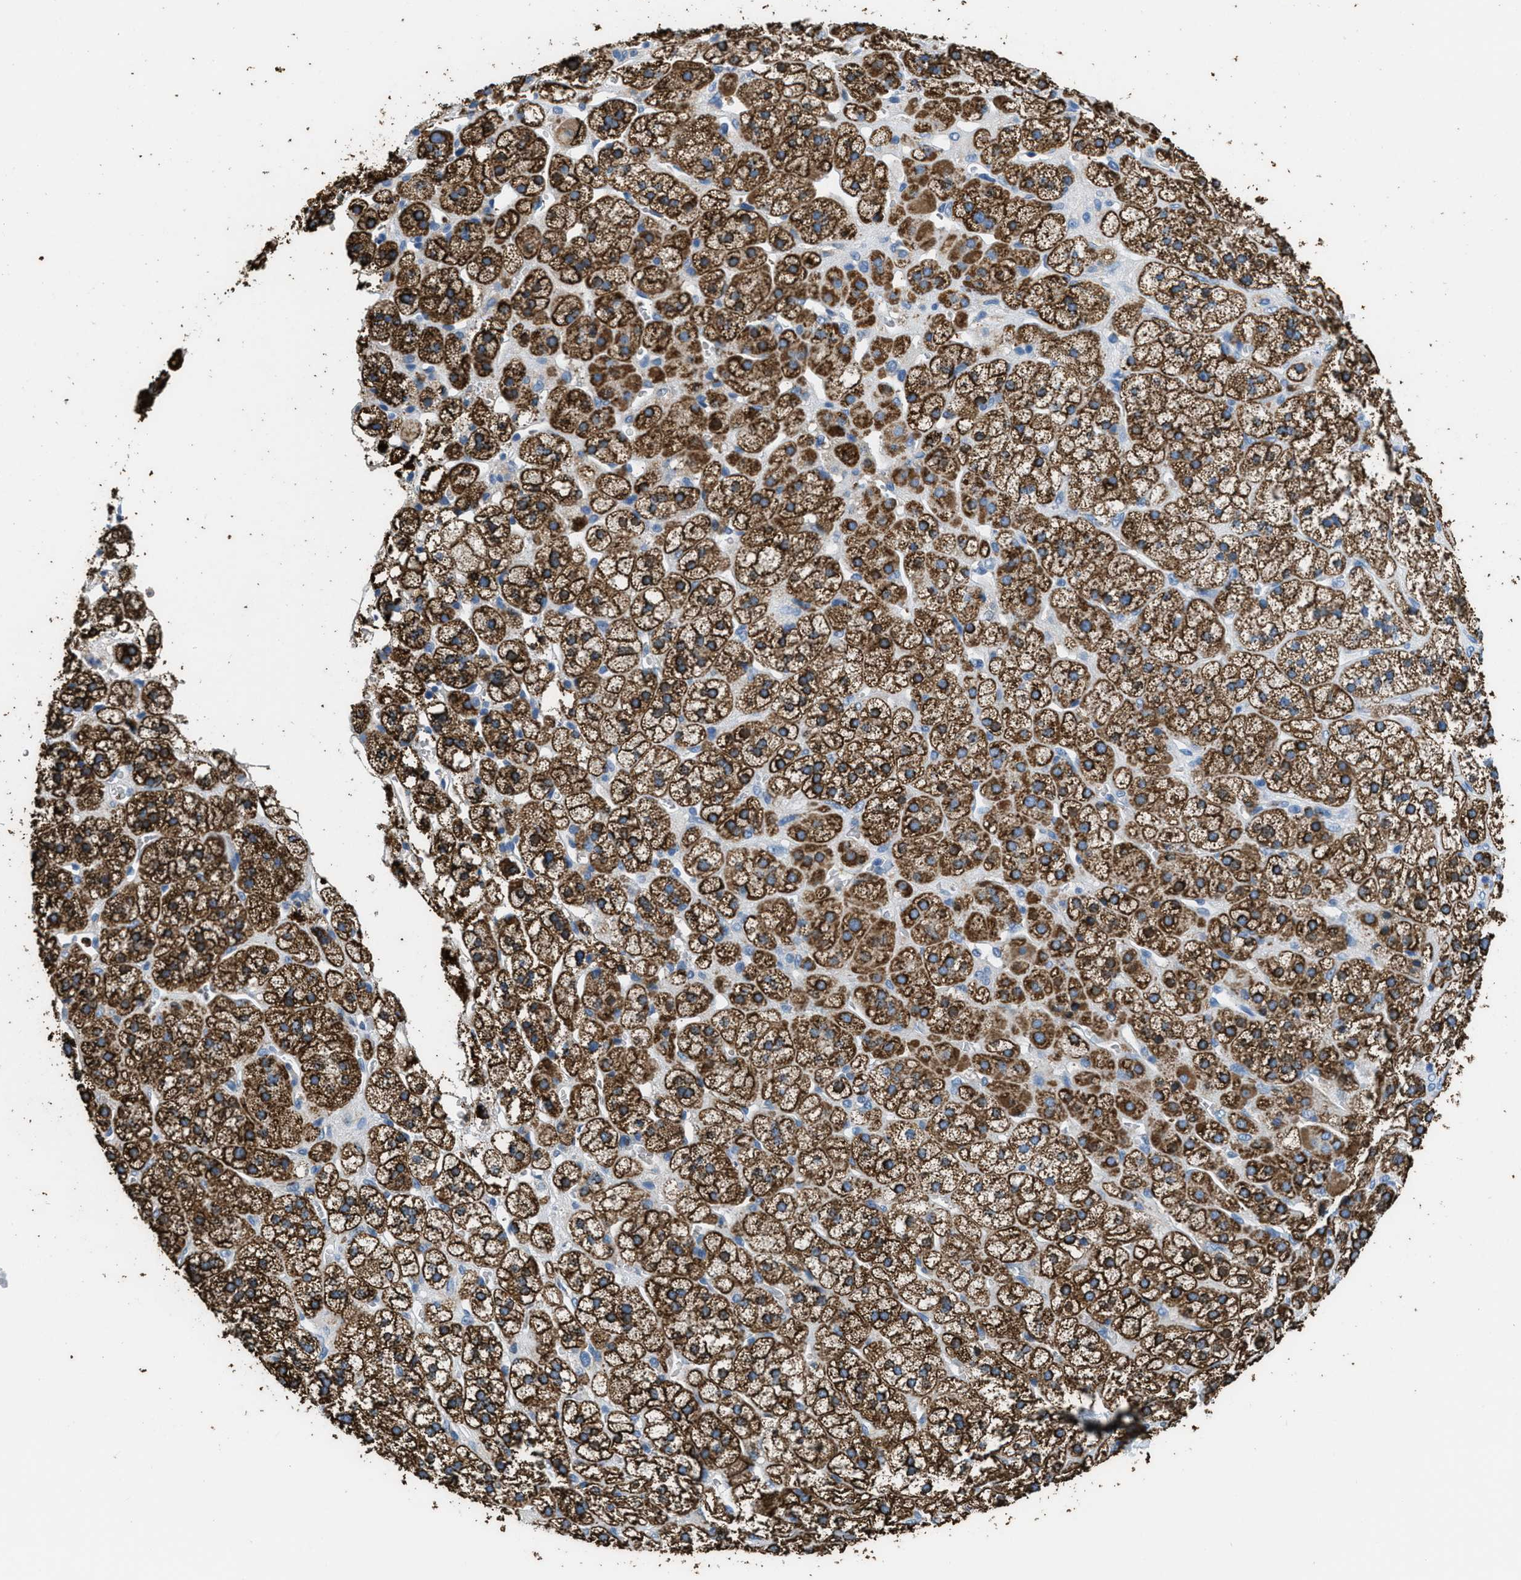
{"staining": {"intensity": "strong", "quantity": ">75%", "location": "cytoplasmic/membranous"}, "tissue": "adrenal gland", "cell_type": "Glandular cells", "image_type": "normal", "snomed": [{"axis": "morphology", "description": "Normal tissue, NOS"}, {"axis": "topography", "description": "Adrenal gland"}], "caption": "Immunohistochemistry (IHC) (DAB (3,3'-diaminobenzidine)) staining of unremarkable human adrenal gland demonstrates strong cytoplasmic/membranous protein expression in approximately >75% of glandular cells.", "gene": "MGARP", "patient": {"sex": "male", "age": 56}}